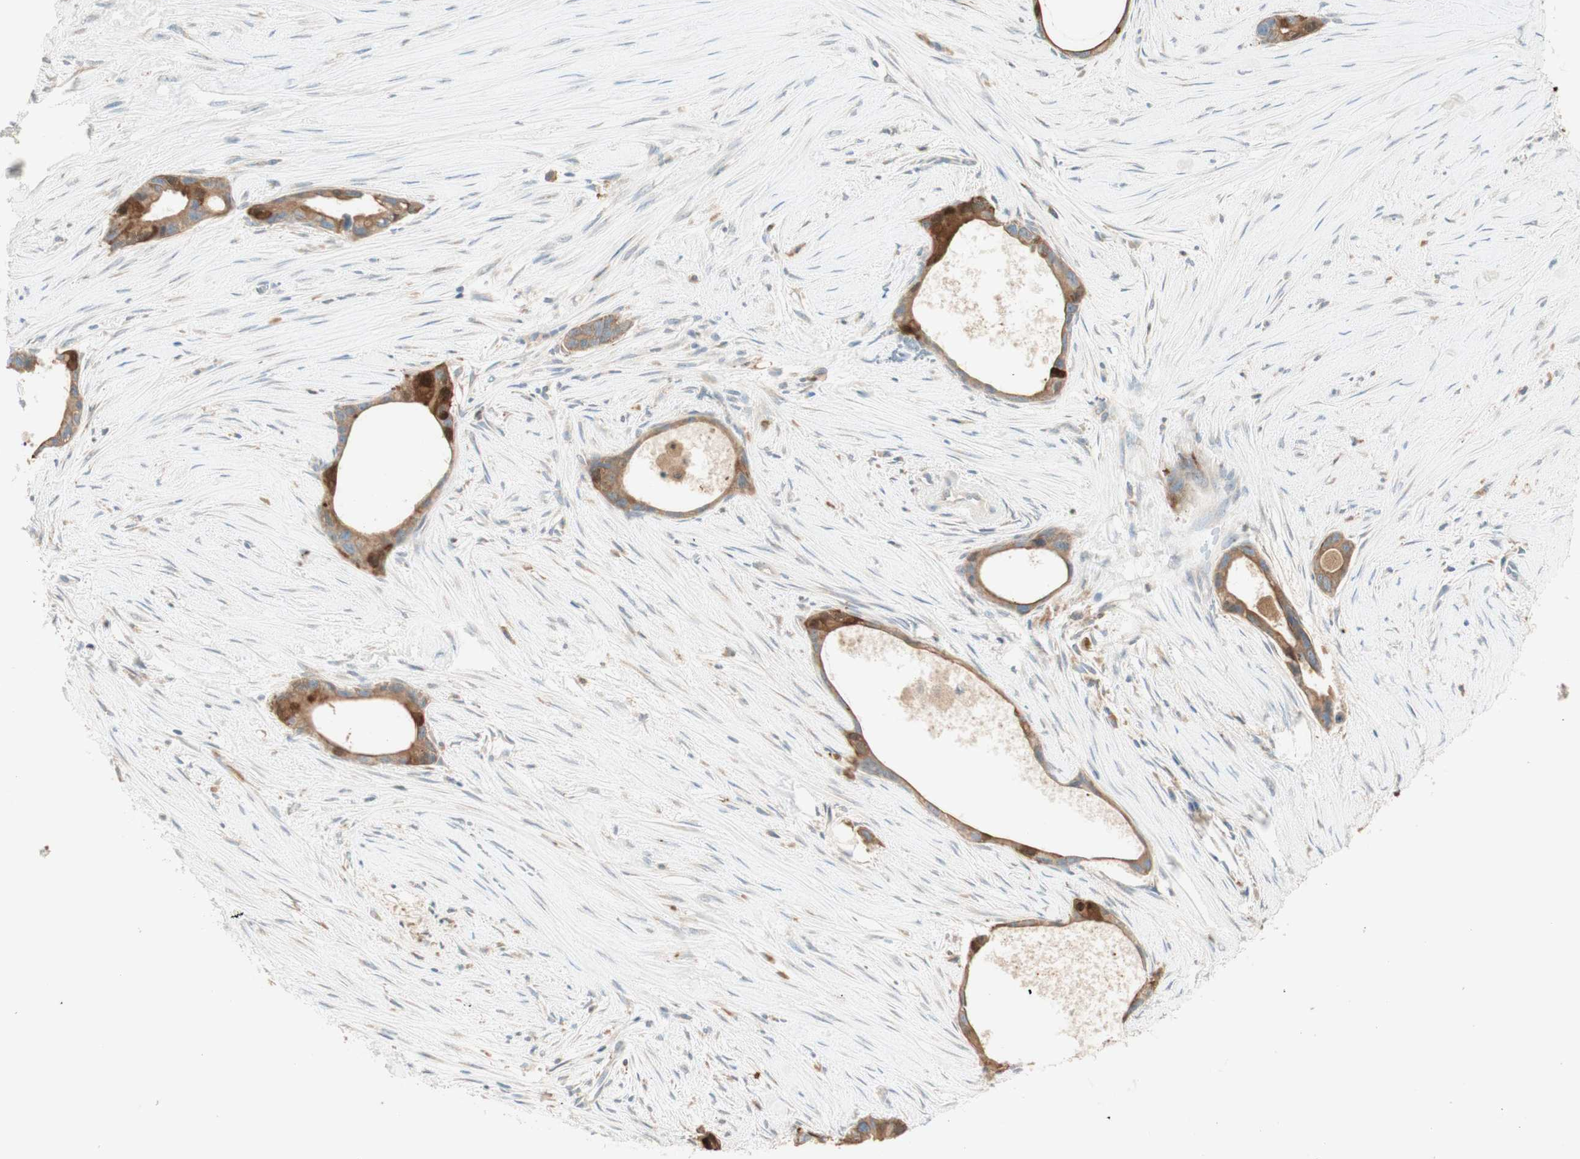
{"staining": {"intensity": "moderate", "quantity": ">75%", "location": "cytoplasmic/membranous"}, "tissue": "liver cancer", "cell_type": "Tumor cells", "image_type": "cancer", "snomed": [{"axis": "morphology", "description": "Cholangiocarcinoma"}, {"axis": "topography", "description": "Liver"}], "caption": "This histopathology image shows immunohistochemistry (IHC) staining of human cholangiocarcinoma (liver), with medium moderate cytoplasmic/membranous positivity in approximately >75% of tumor cells.", "gene": "CLCN2", "patient": {"sex": "female", "age": 55}}